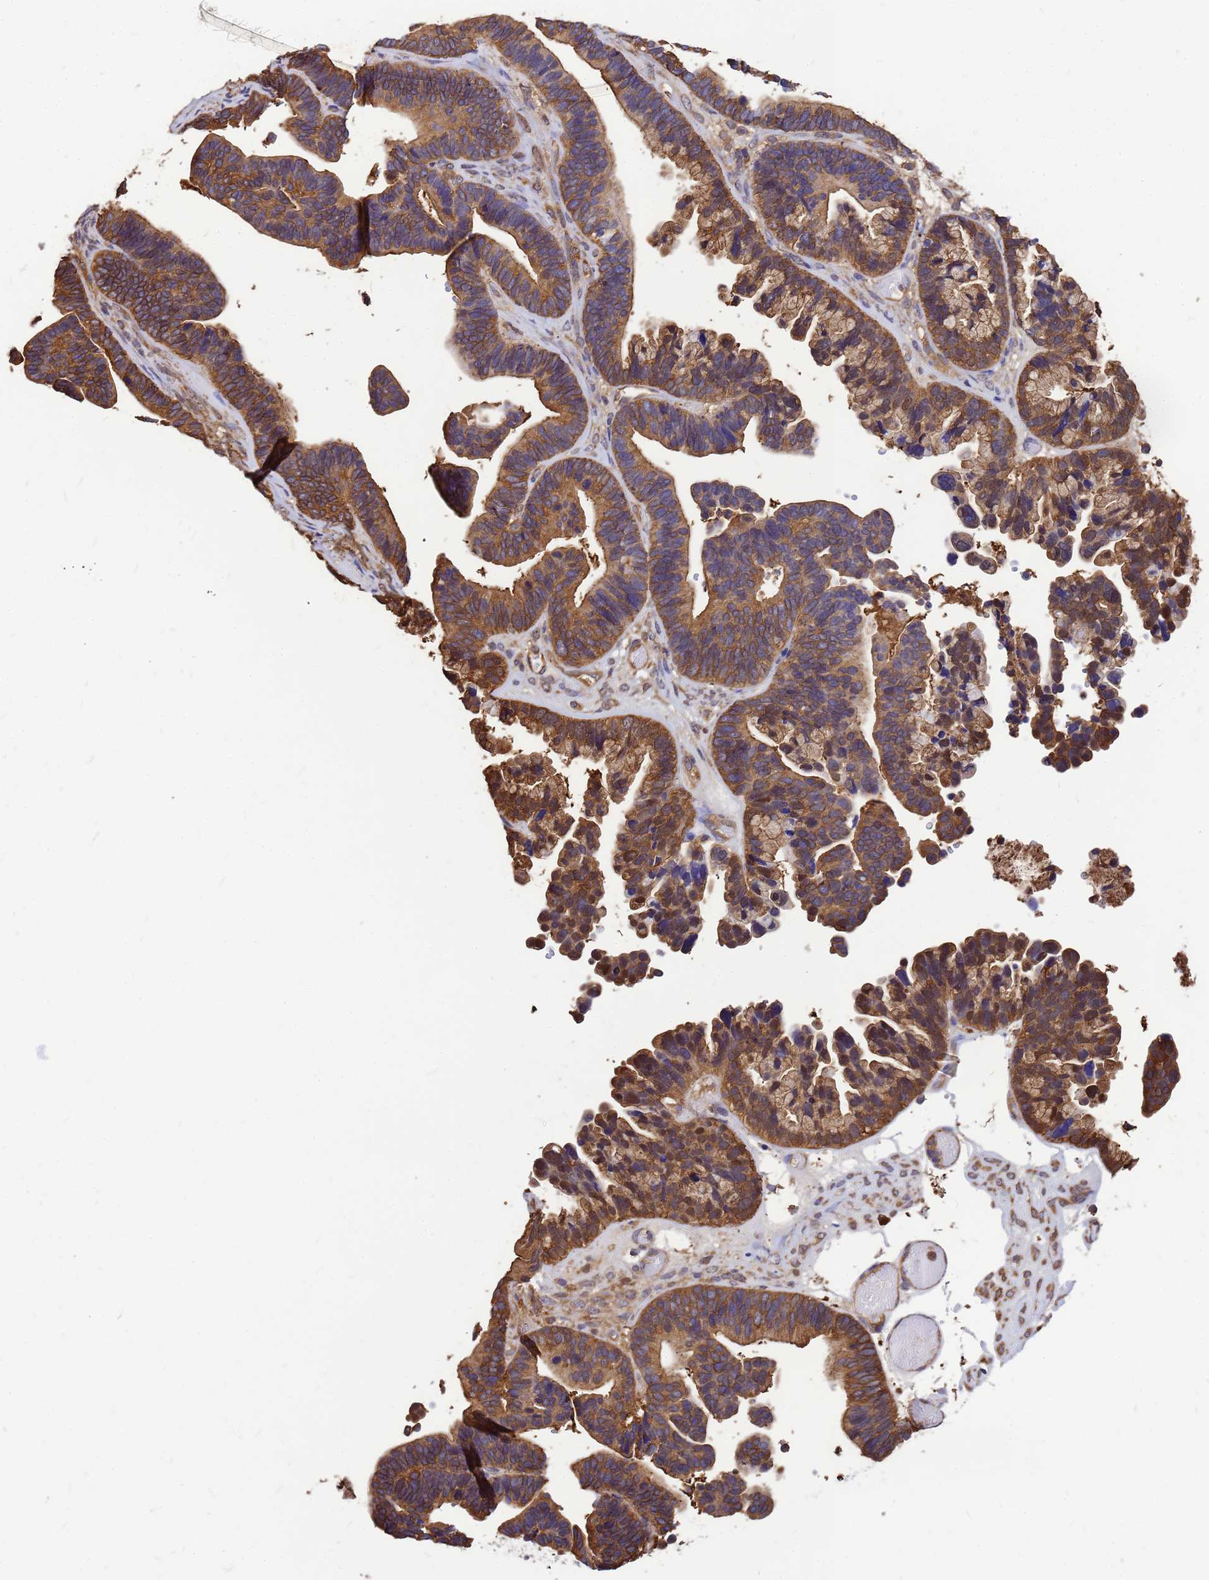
{"staining": {"intensity": "moderate", "quantity": ">75%", "location": "cytoplasmic/membranous"}, "tissue": "ovarian cancer", "cell_type": "Tumor cells", "image_type": "cancer", "snomed": [{"axis": "morphology", "description": "Cystadenocarcinoma, serous, NOS"}, {"axis": "topography", "description": "Ovary"}], "caption": "A histopathology image of ovarian cancer (serous cystadenocarcinoma) stained for a protein shows moderate cytoplasmic/membranous brown staining in tumor cells.", "gene": "GID4", "patient": {"sex": "female", "age": 56}}